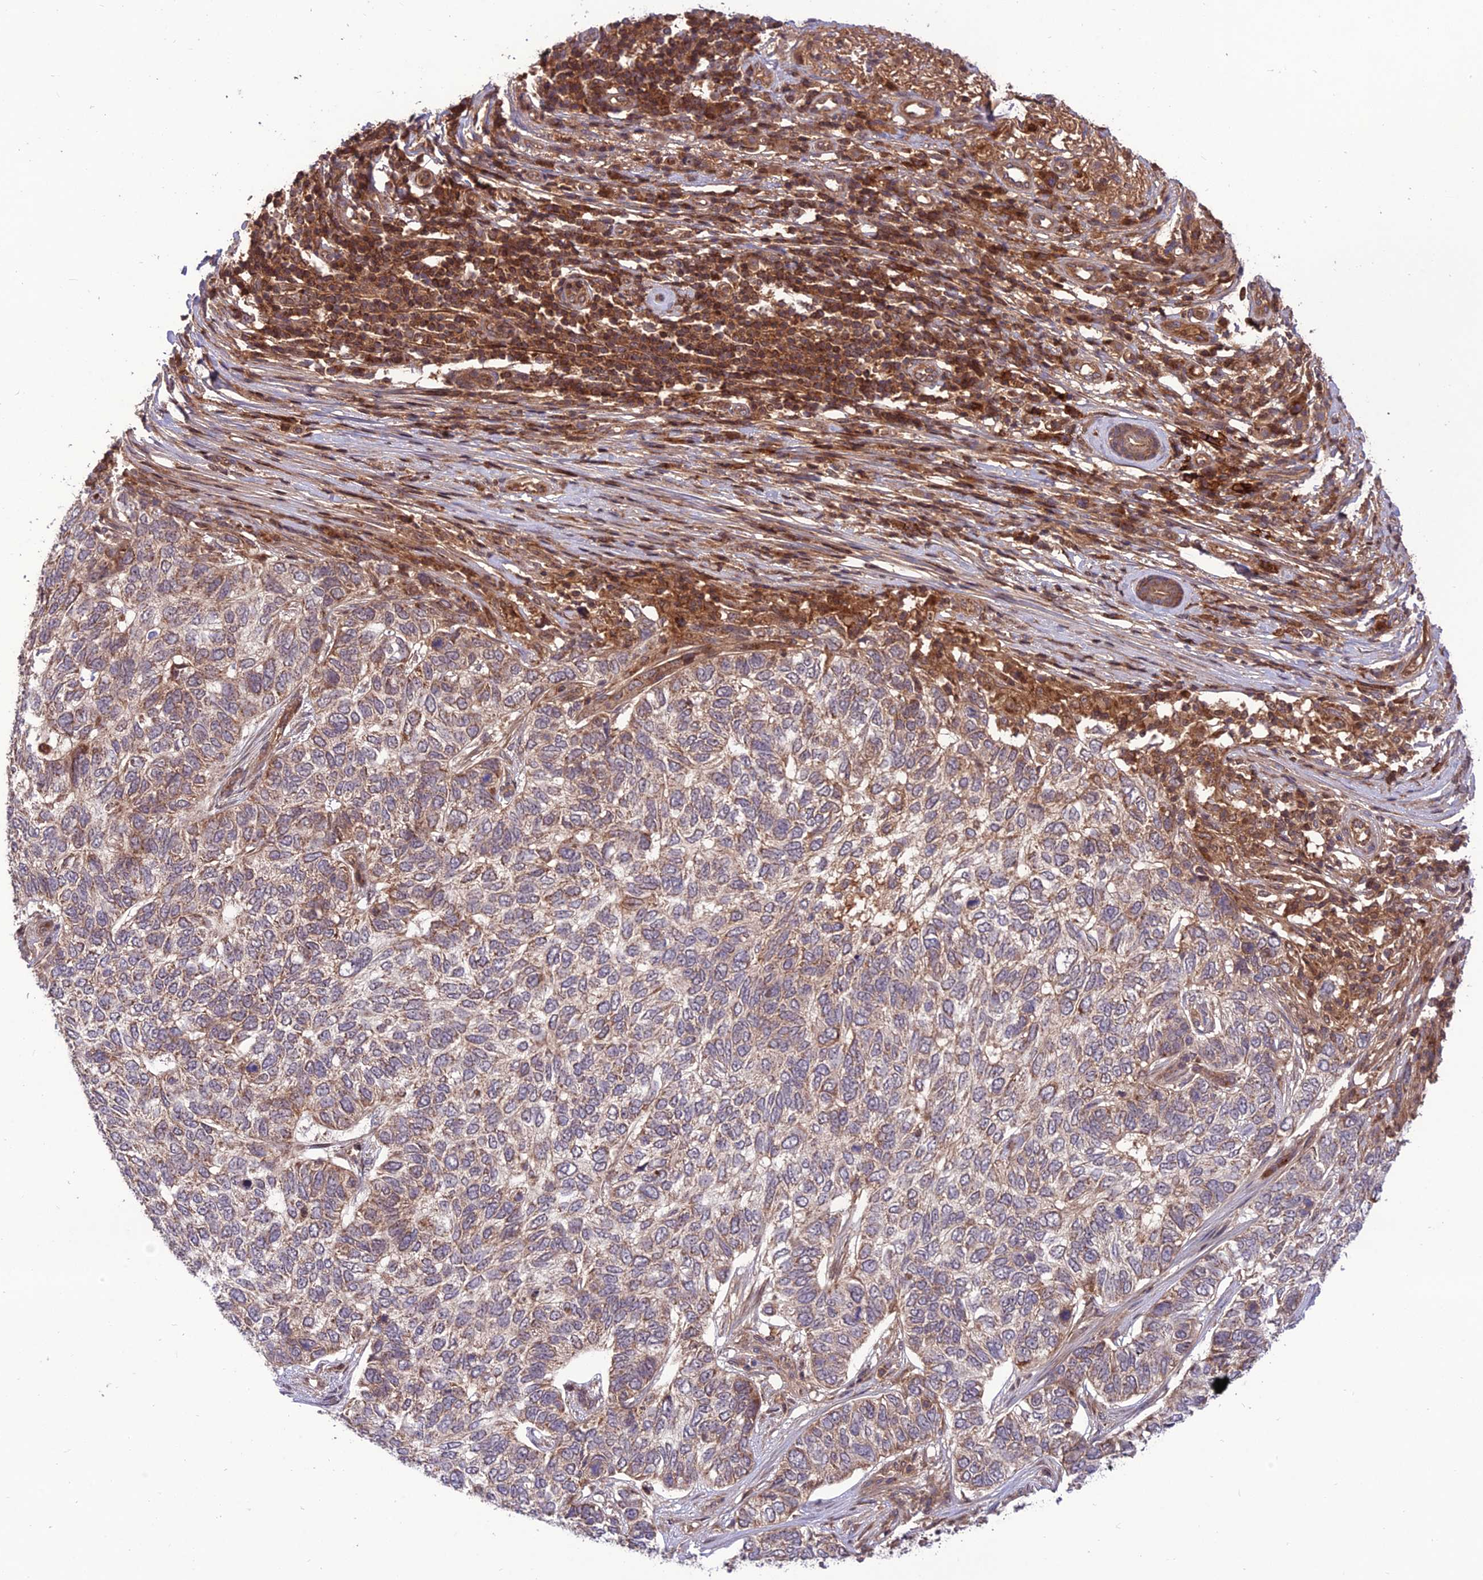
{"staining": {"intensity": "weak", "quantity": ">75%", "location": "cytoplasmic/membranous"}, "tissue": "skin cancer", "cell_type": "Tumor cells", "image_type": "cancer", "snomed": [{"axis": "morphology", "description": "Basal cell carcinoma"}, {"axis": "topography", "description": "Skin"}], "caption": "Weak cytoplasmic/membranous positivity for a protein is appreciated in approximately >75% of tumor cells of skin cancer using immunohistochemistry.", "gene": "NDUFC1", "patient": {"sex": "female", "age": 65}}